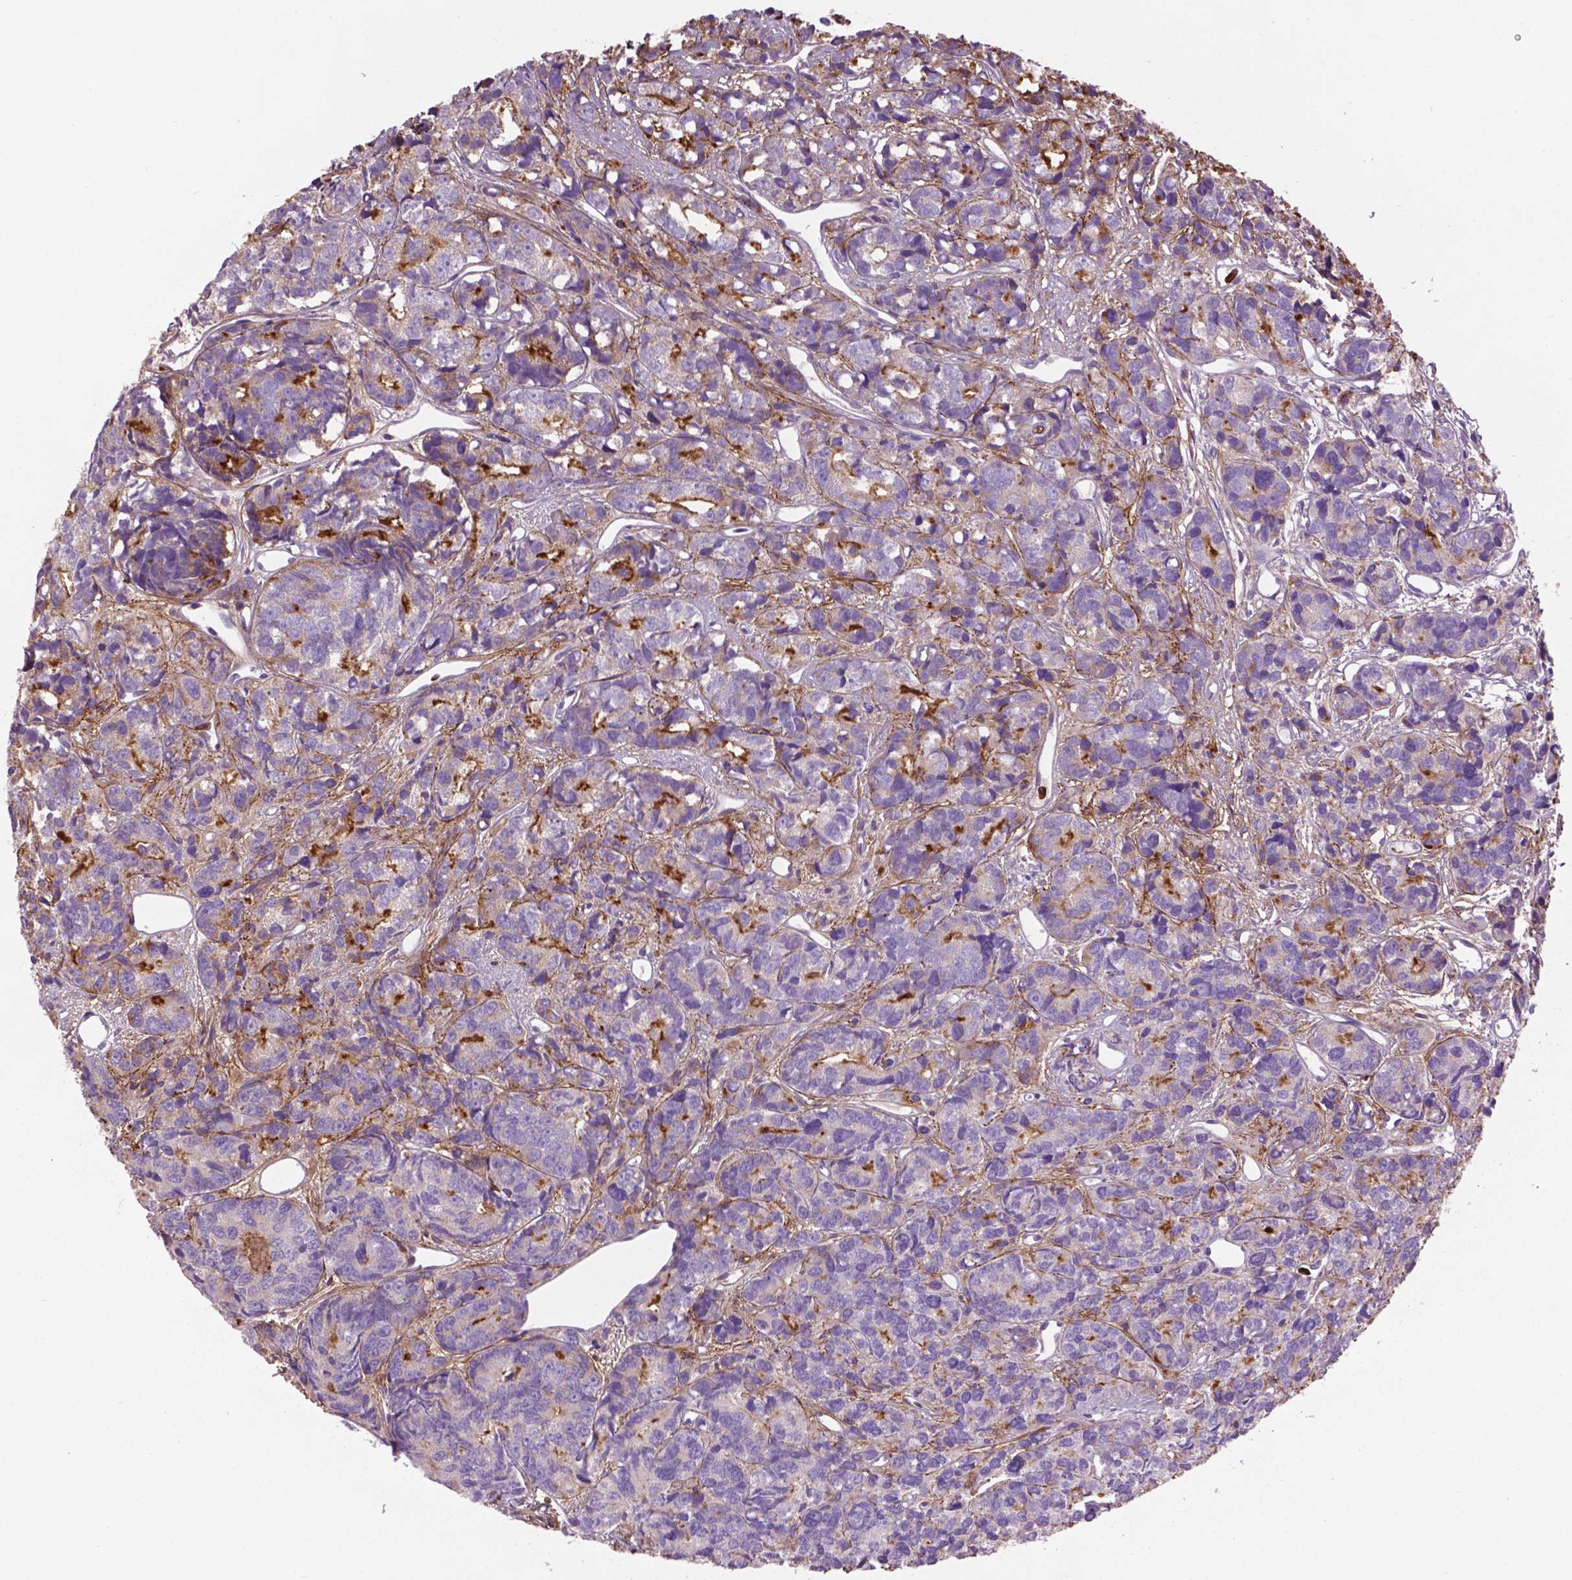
{"staining": {"intensity": "moderate", "quantity": "<25%", "location": "cytoplasmic/membranous"}, "tissue": "prostate cancer", "cell_type": "Tumor cells", "image_type": "cancer", "snomed": [{"axis": "morphology", "description": "Adenocarcinoma, High grade"}, {"axis": "topography", "description": "Prostate"}], "caption": "About <25% of tumor cells in human prostate adenocarcinoma (high-grade) demonstrate moderate cytoplasmic/membranous protein staining as visualized by brown immunohistochemical staining.", "gene": "LRRC3C", "patient": {"sex": "male", "age": 77}}